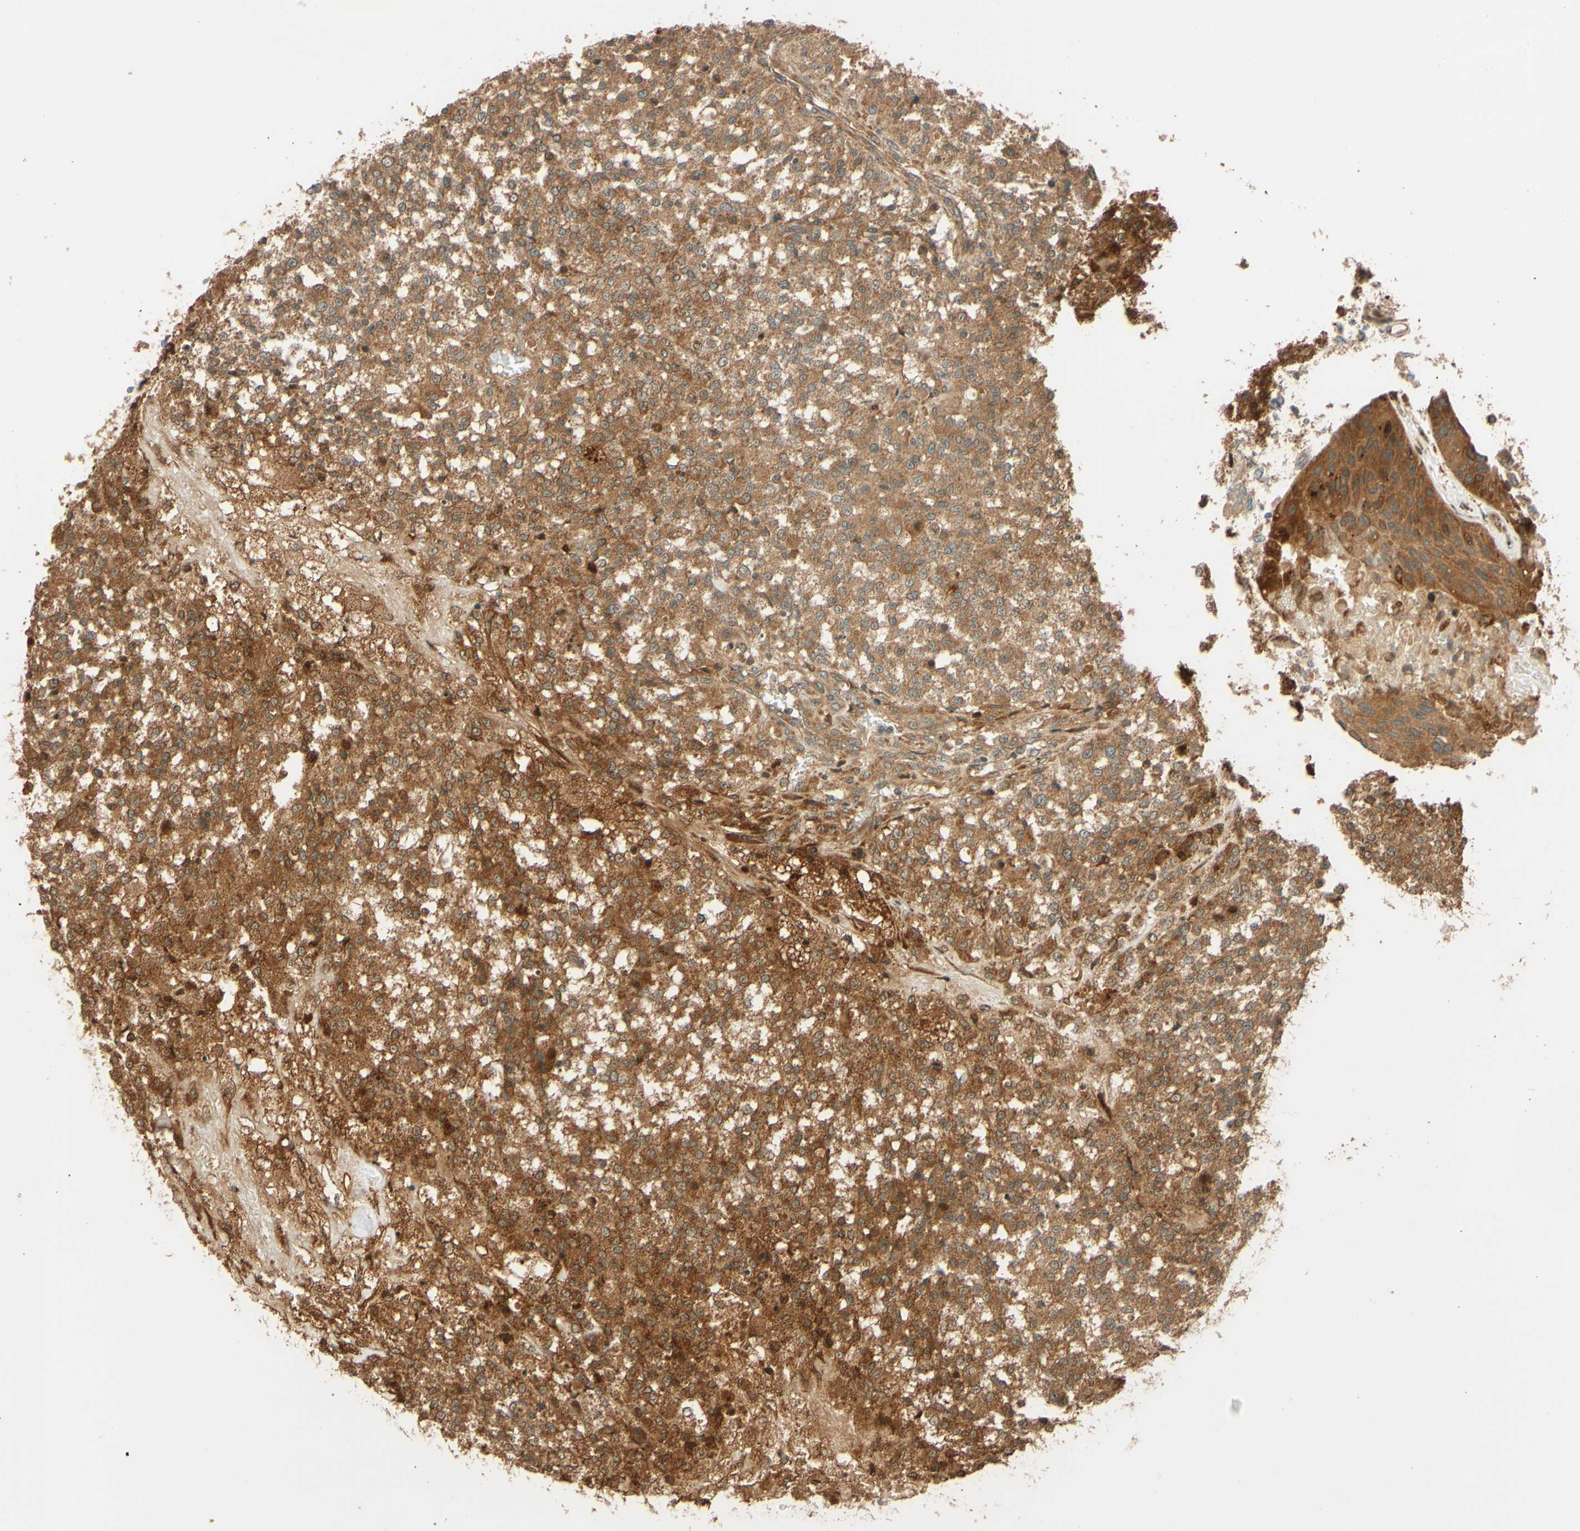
{"staining": {"intensity": "moderate", "quantity": ">75%", "location": "cytoplasmic/membranous"}, "tissue": "testis cancer", "cell_type": "Tumor cells", "image_type": "cancer", "snomed": [{"axis": "morphology", "description": "Seminoma, NOS"}, {"axis": "topography", "description": "Testis"}], "caption": "DAB (3,3'-diaminobenzidine) immunohistochemical staining of testis seminoma exhibits moderate cytoplasmic/membranous protein staining in about >75% of tumor cells.", "gene": "RNF19A", "patient": {"sex": "male", "age": 59}}